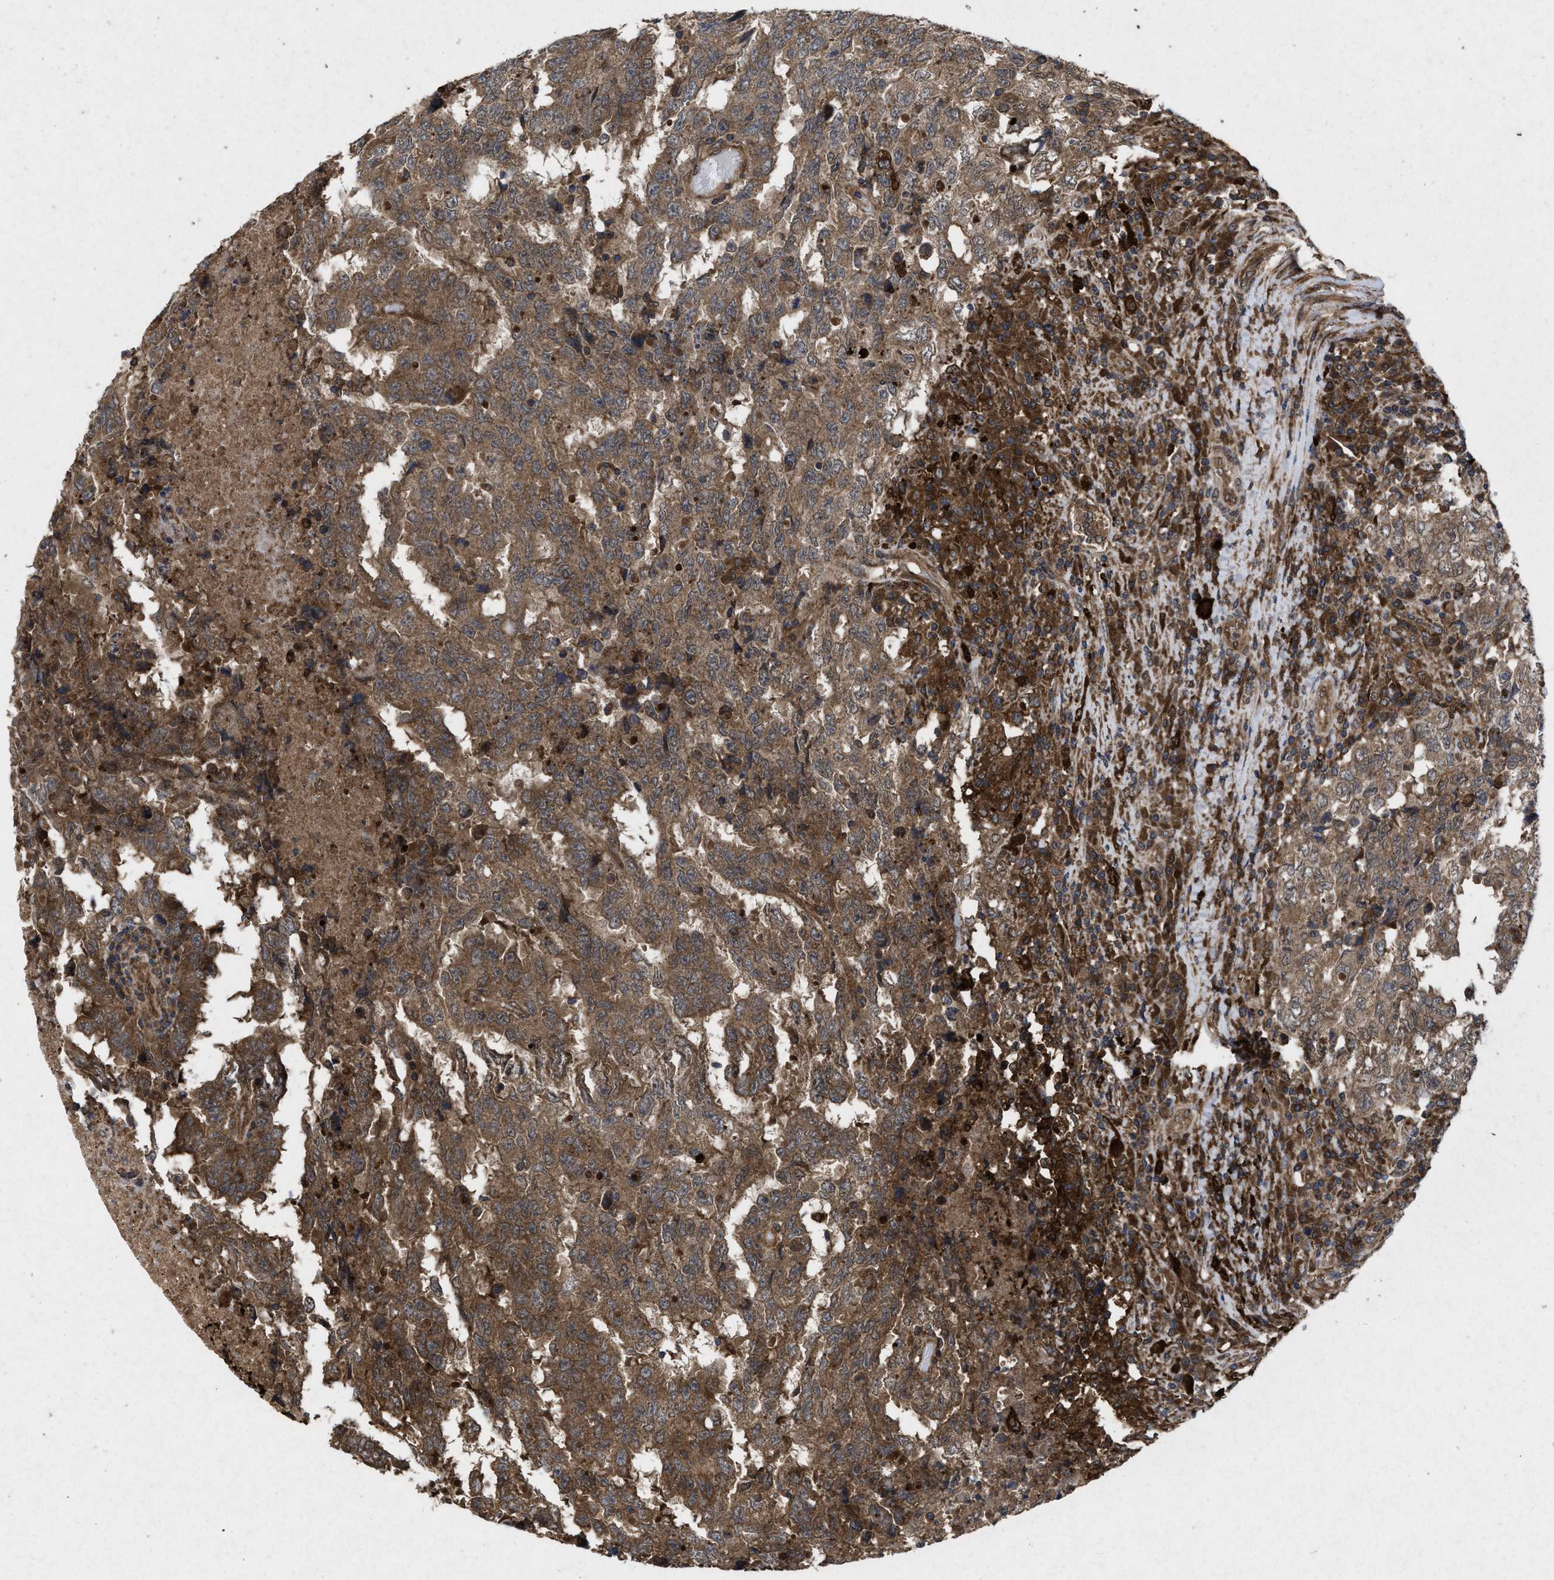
{"staining": {"intensity": "moderate", "quantity": ">75%", "location": "cytoplasmic/membranous"}, "tissue": "testis cancer", "cell_type": "Tumor cells", "image_type": "cancer", "snomed": [{"axis": "morphology", "description": "Necrosis, NOS"}, {"axis": "morphology", "description": "Carcinoma, Embryonal, NOS"}, {"axis": "topography", "description": "Testis"}], "caption": "Immunohistochemical staining of human testis cancer (embryonal carcinoma) demonstrates medium levels of moderate cytoplasmic/membranous positivity in approximately >75% of tumor cells.", "gene": "MSI2", "patient": {"sex": "male", "age": 19}}